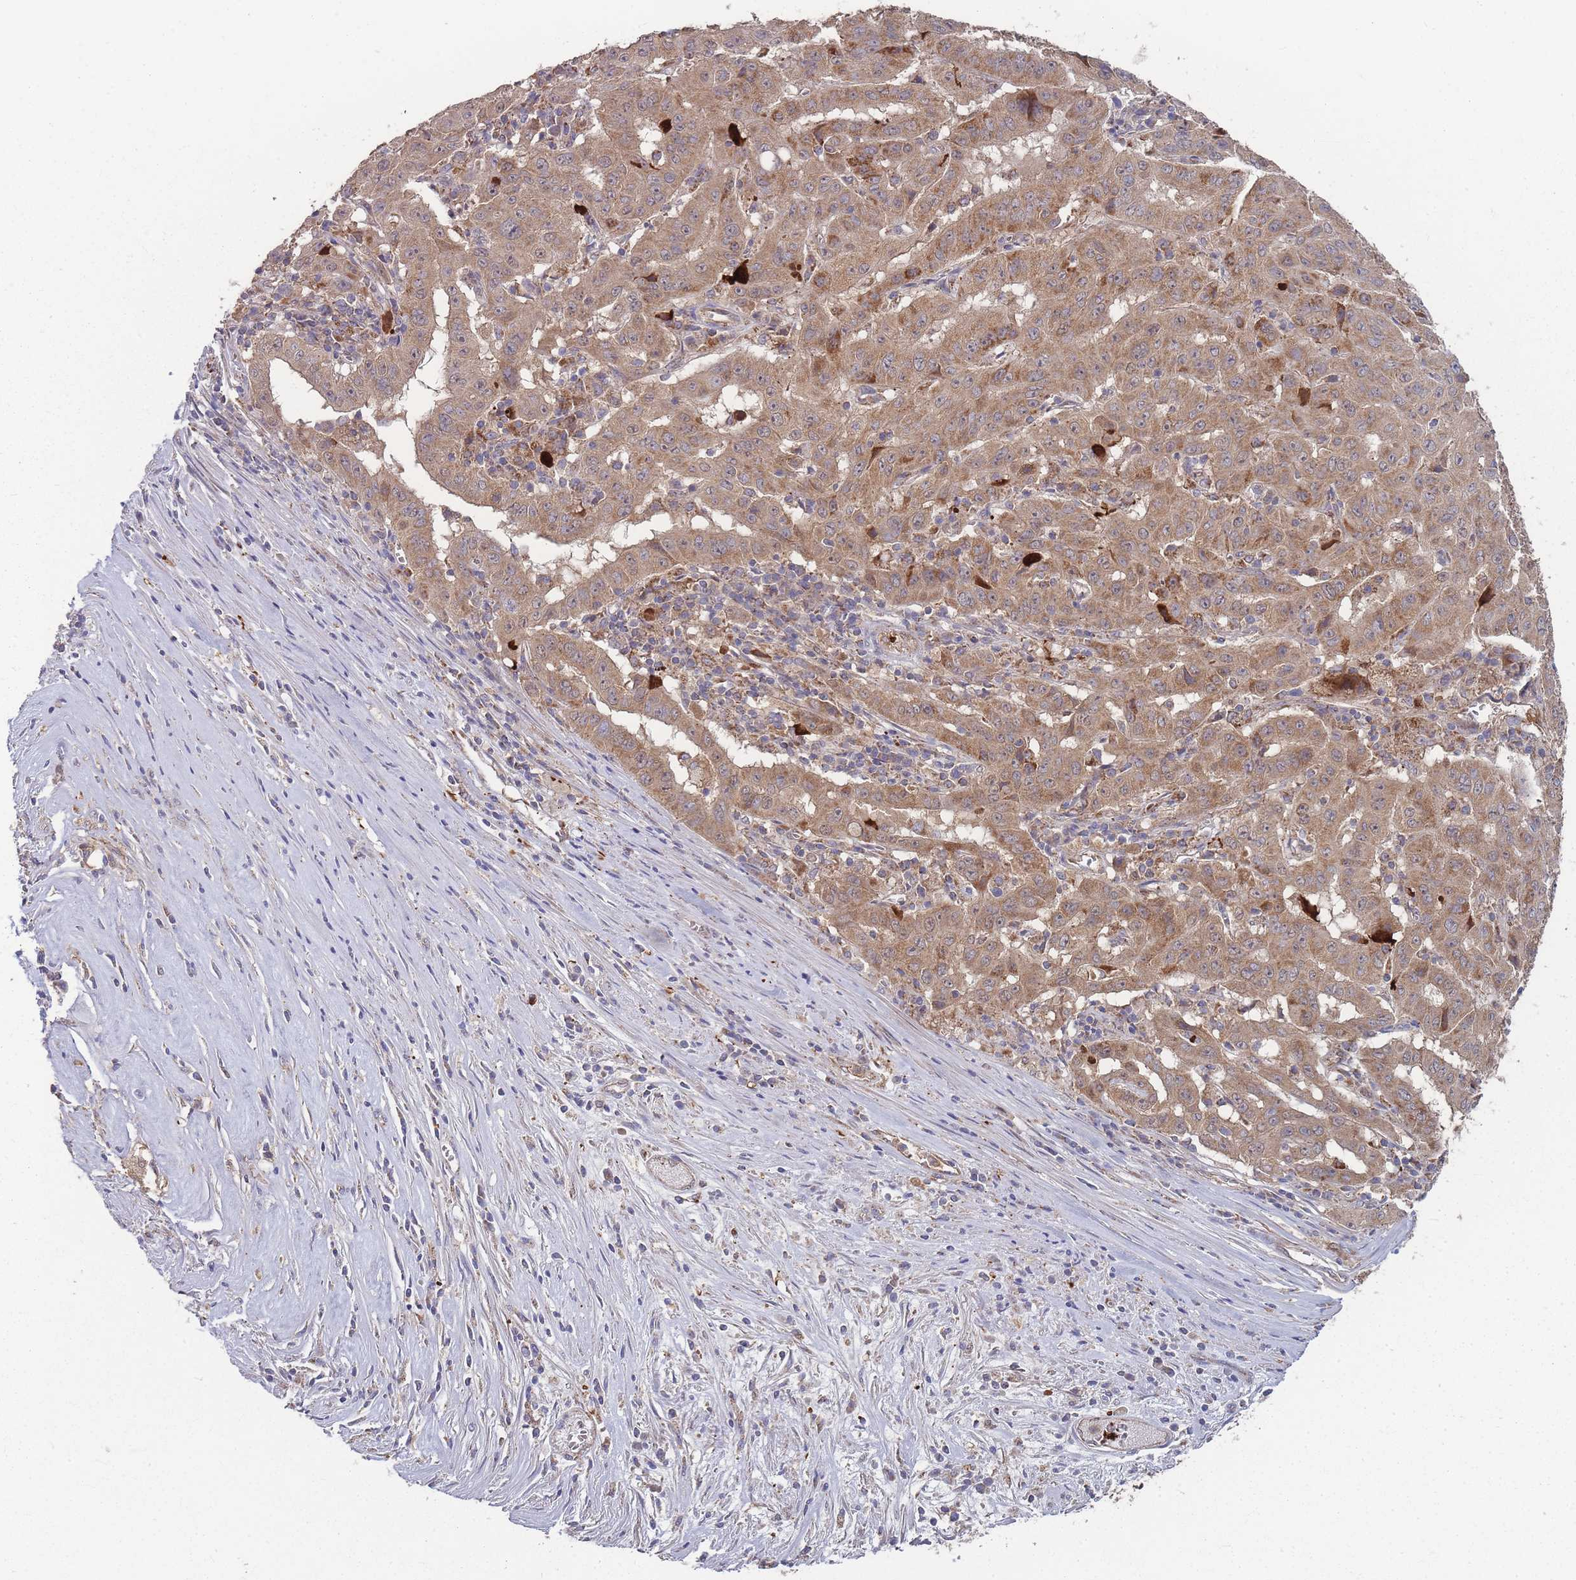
{"staining": {"intensity": "moderate", "quantity": ">75%", "location": "cytoplasmic/membranous"}, "tissue": "pancreatic cancer", "cell_type": "Tumor cells", "image_type": "cancer", "snomed": [{"axis": "morphology", "description": "Adenocarcinoma, NOS"}, {"axis": "topography", "description": "Pancreas"}], "caption": "Moderate cytoplasmic/membranous protein expression is present in about >75% of tumor cells in pancreatic adenocarcinoma.", "gene": "SLC35B4", "patient": {"sex": "male", "age": 63}}